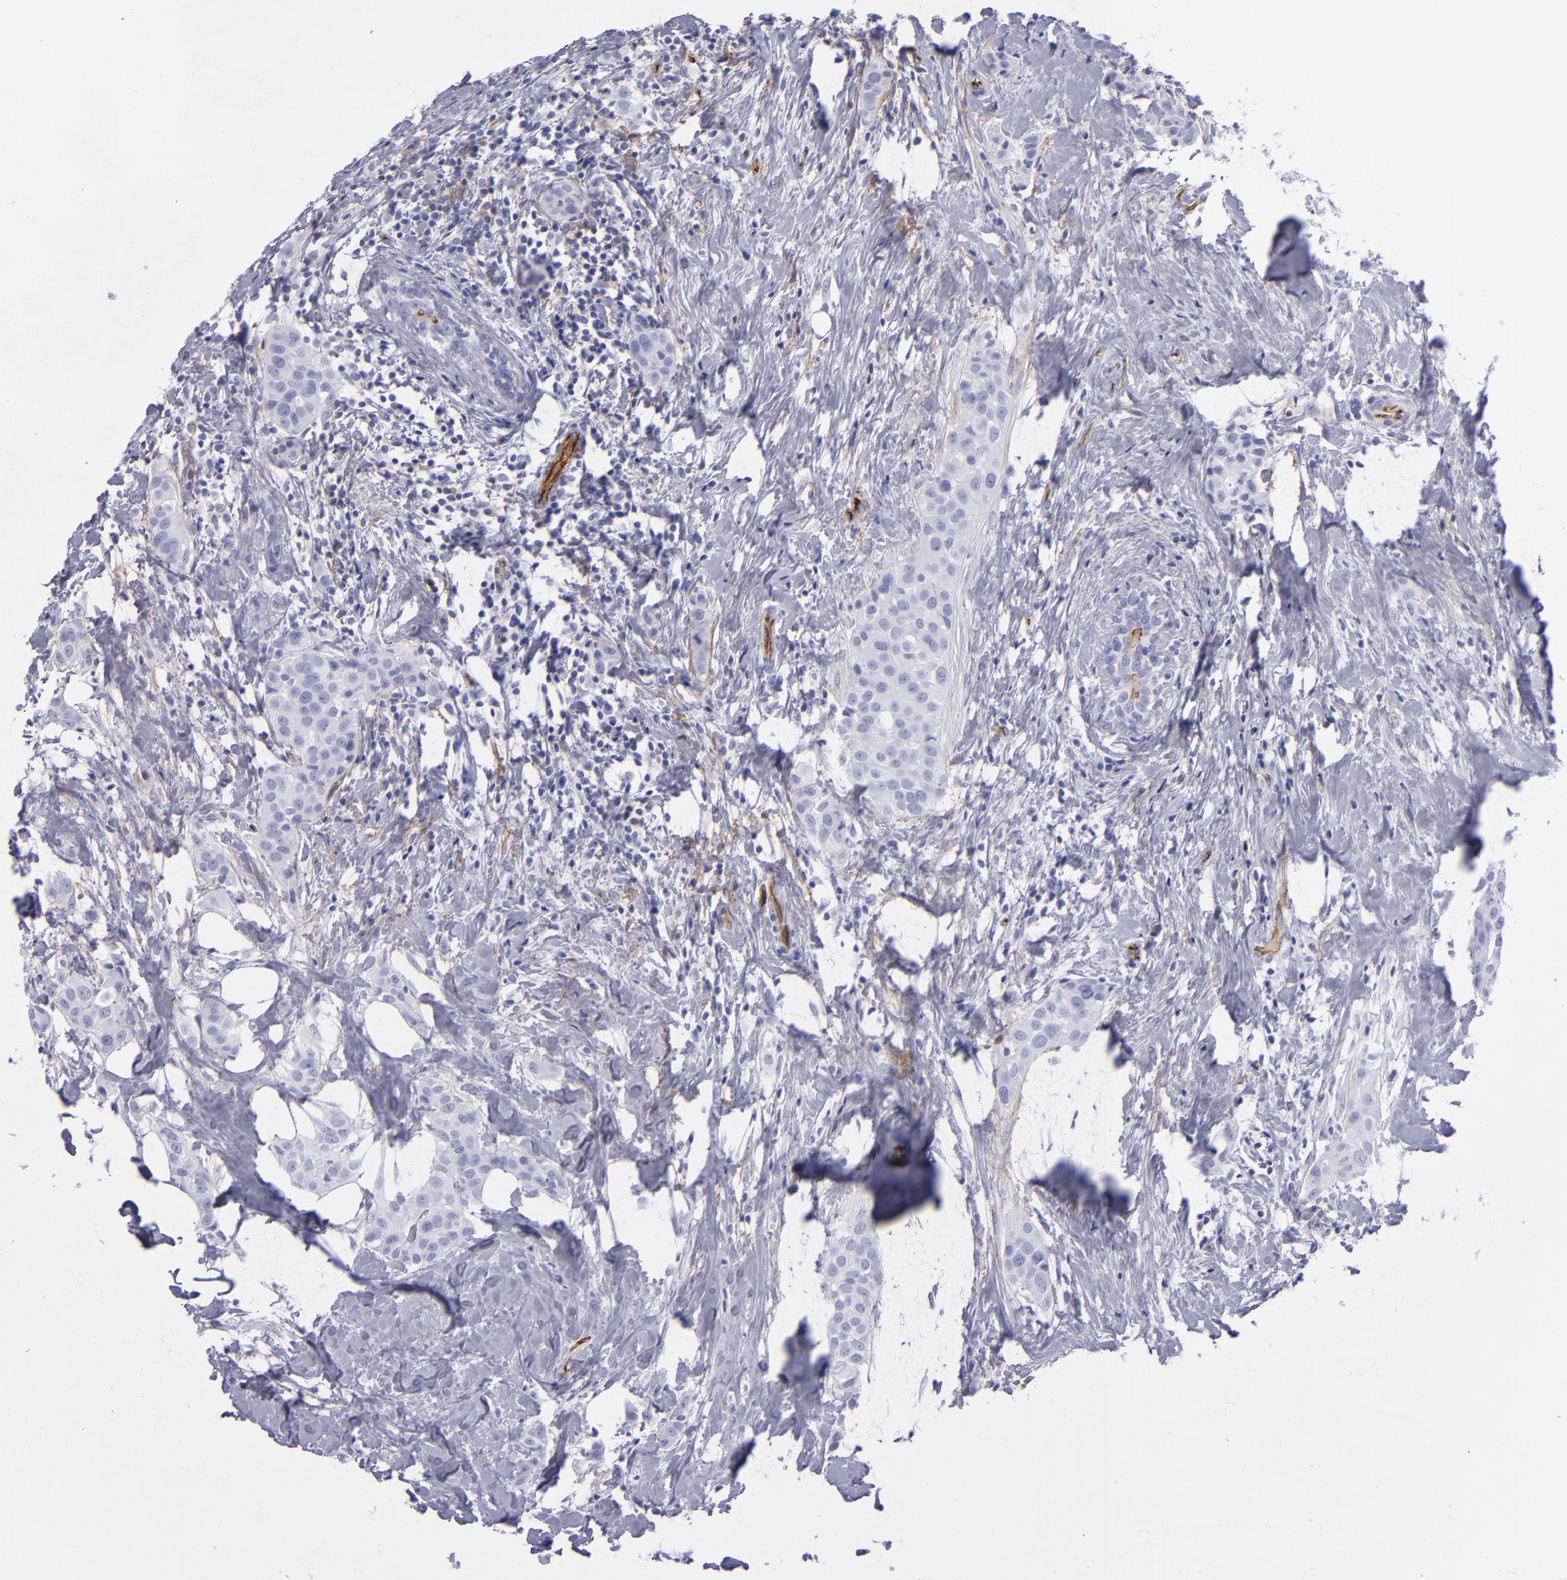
{"staining": {"intensity": "negative", "quantity": "none", "location": "none"}, "tissue": "breast cancer", "cell_type": "Tumor cells", "image_type": "cancer", "snomed": [{"axis": "morphology", "description": "Duct carcinoma"}, {"axis": "topography", "description": "Breast"}], "caption": "The immunohistochemistry (IHC) micrograph has no significant expression in tumor cells of breast intraductal carcinoma tissue.", "gene": "ACE", "patient": {"sex": "female", "age": 45}}